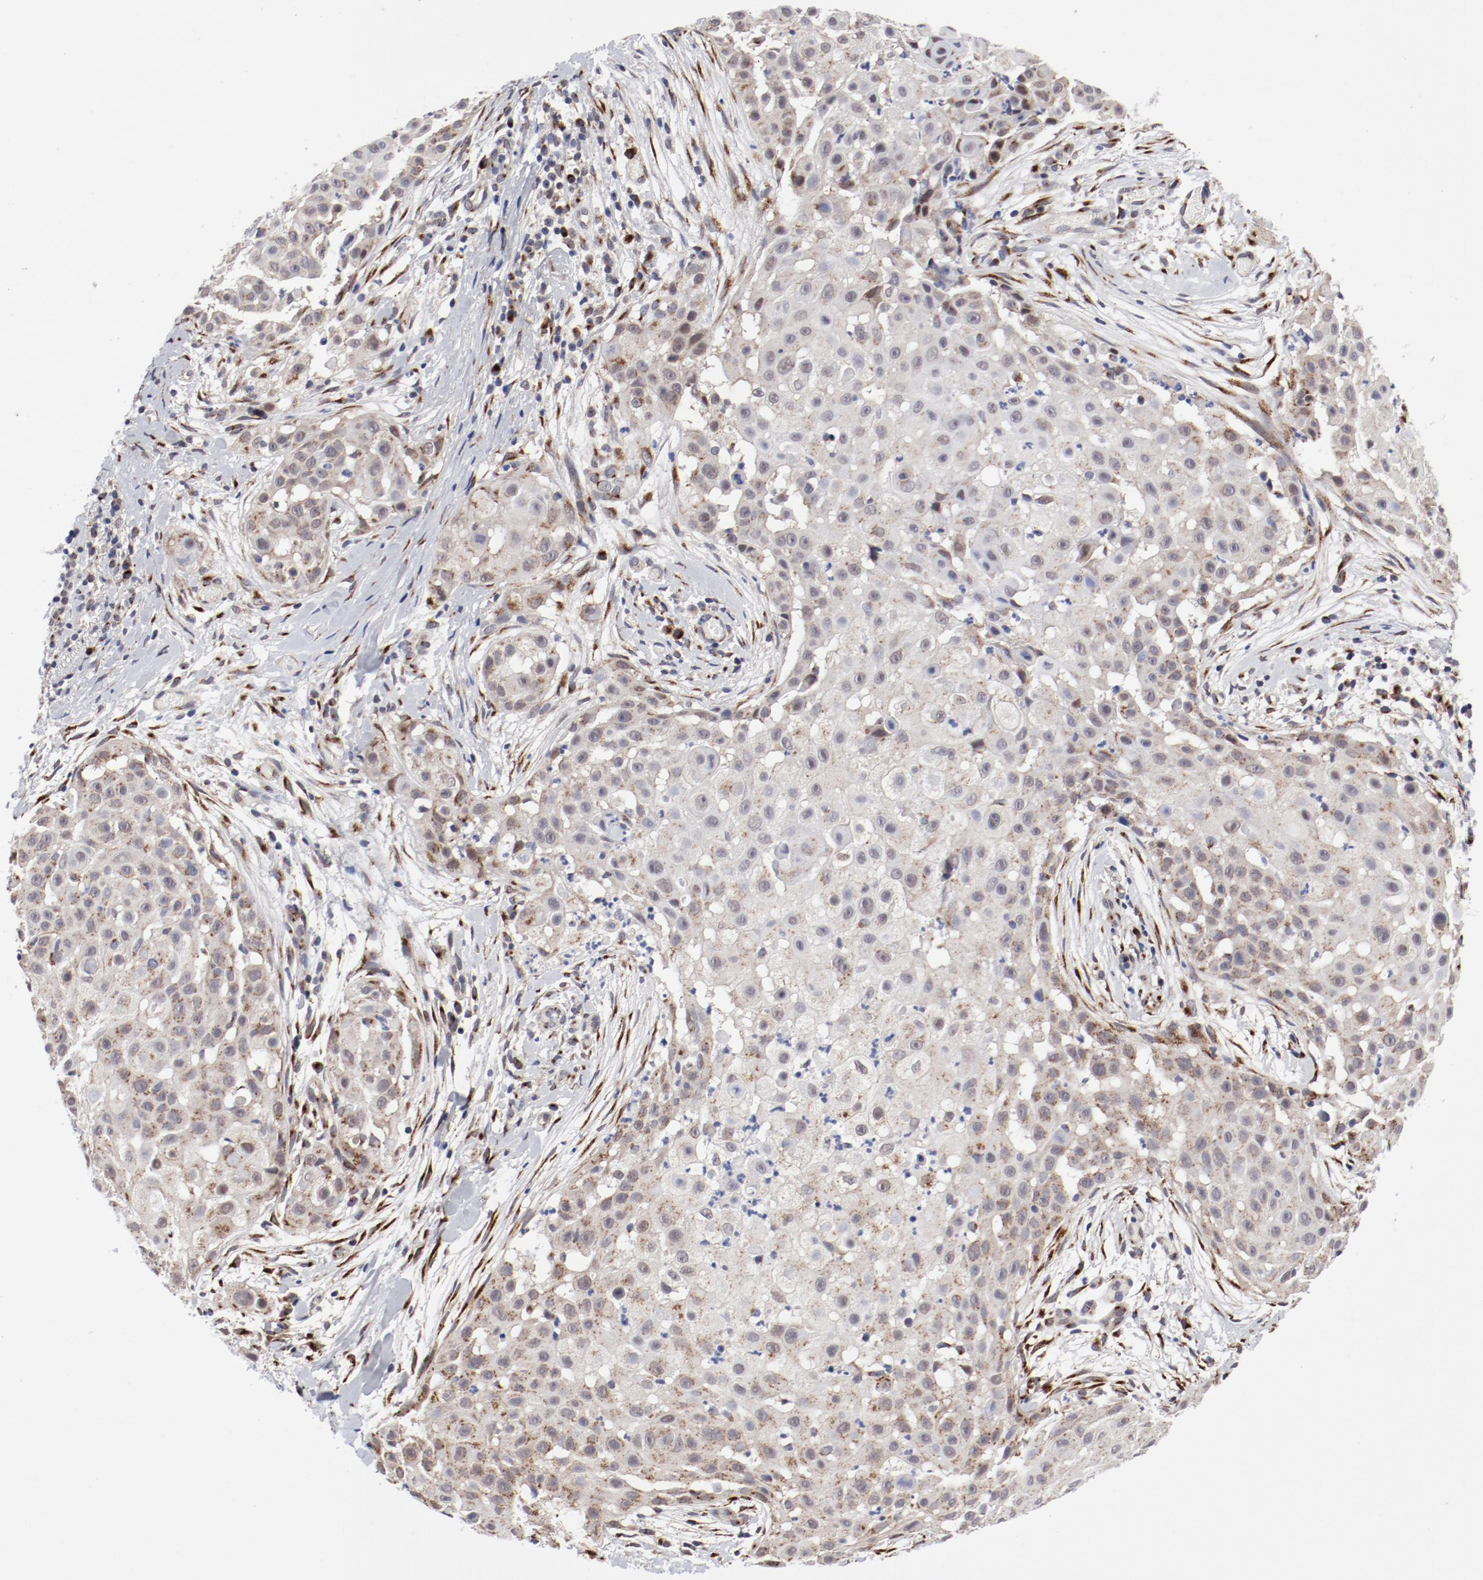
{"staining": {"intensity": "weak", "quantity": "<25%", "location": "cytoplasmic/membranous,nuclear"}, "tissue": "skin cancer", "cell_type": "Tumor cells", "image_type": "cancer", "snomed": [{"axis": "morphology", "description": "Squamous cell carcinoma, NOS"}, {"axis": "topography", "description": "Skin"}], "caption": "High power microscopy photomicrograph of an IHC micrograph of squamous cell carcinoma (skin), revealing no significant positivity in tumor cells. Nuclei are stained in blue.", "gene": "RPL12", "patient": {"sex": "female", "age": 57}}